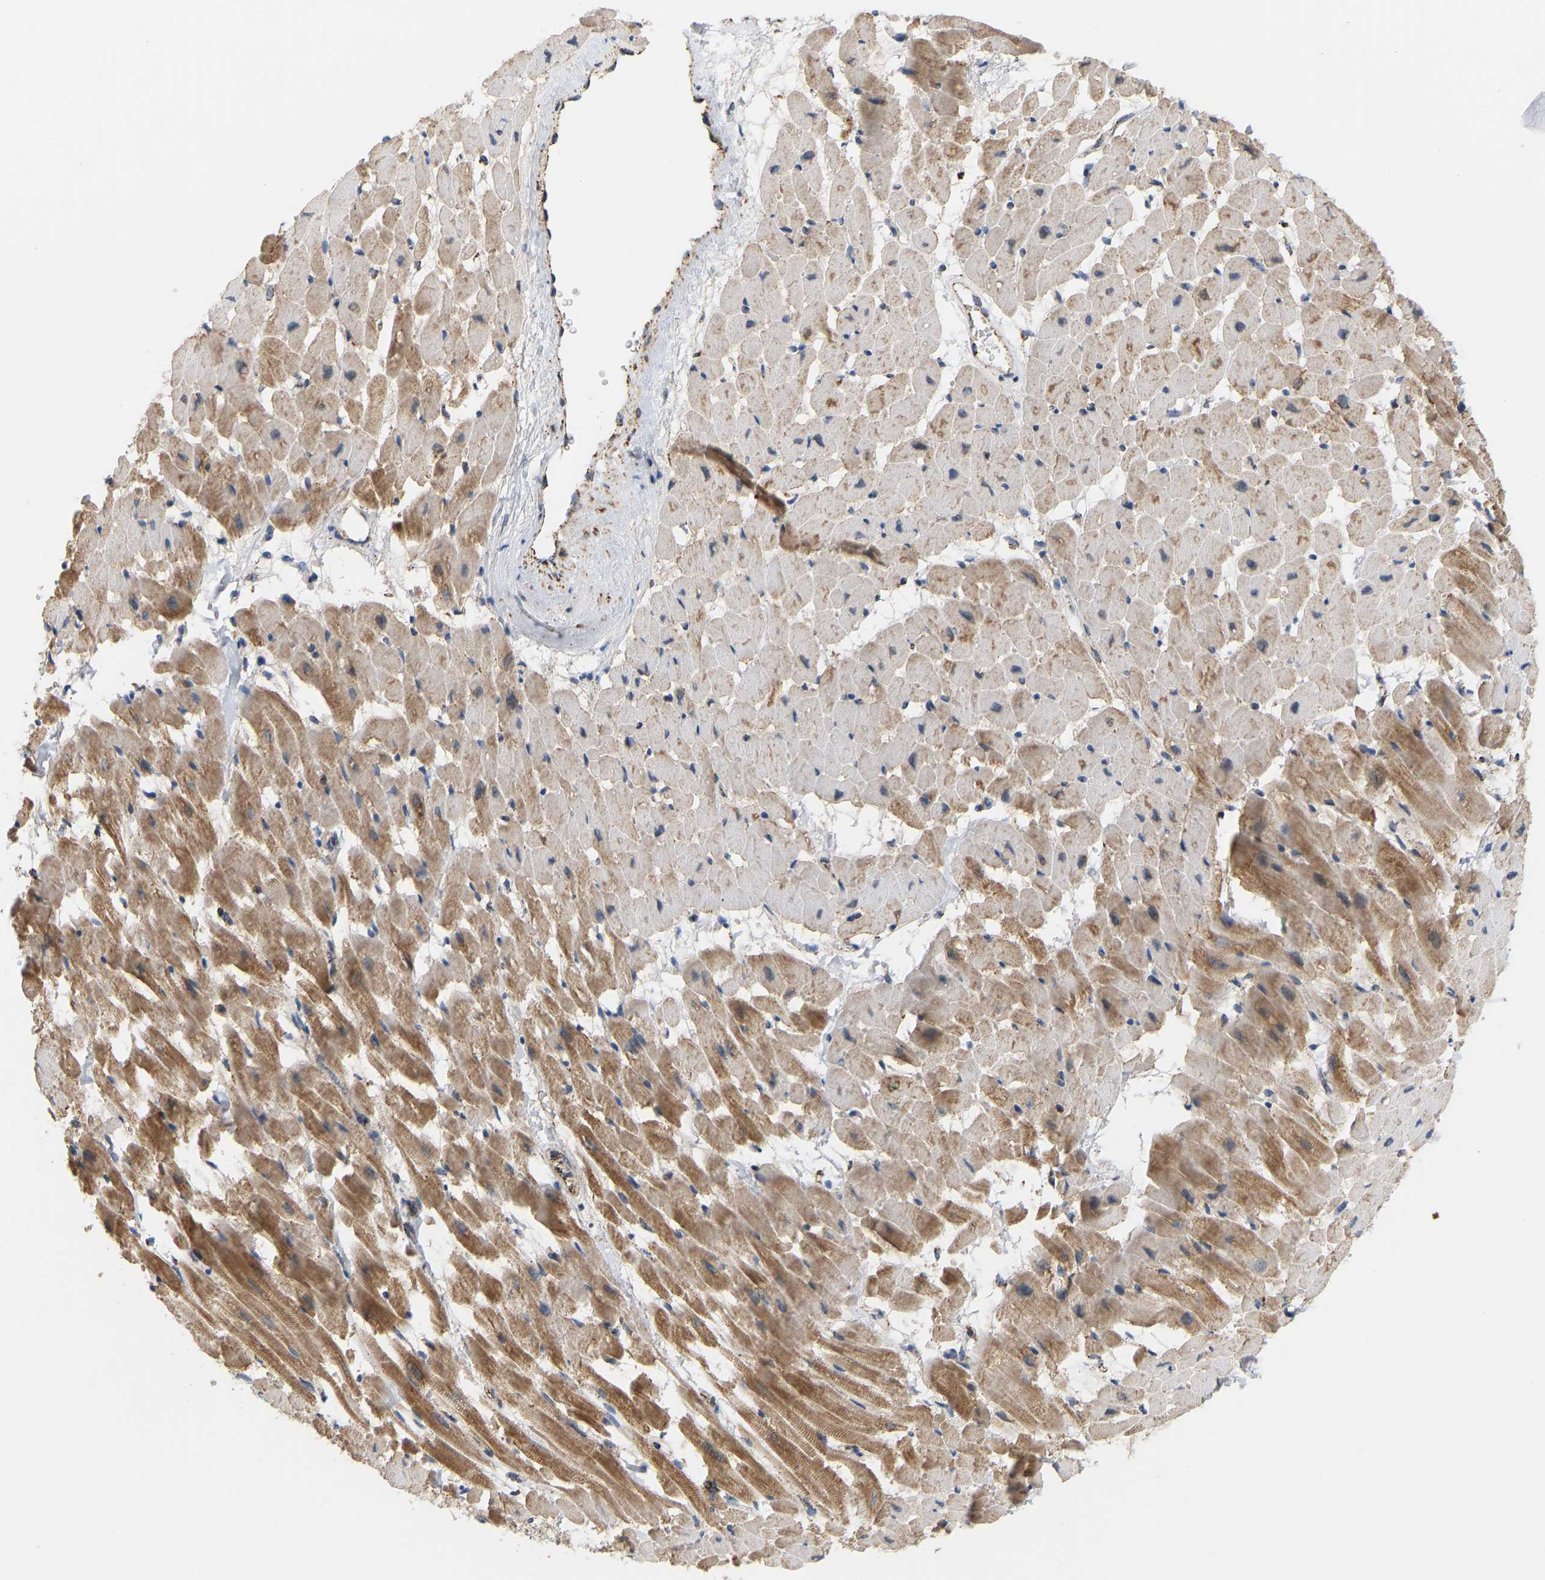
{"staining": {"intensity": "moderate", "quantity": ">75%", "location": "cytoplasmic/membranous"}, "tissue": "heart muscle", "cell_type": "Cardiomyocytes", "image_type": "normal", "snomed": [{"axis": "morphology", "description": "Normal tissue, NOS"}, {"axis": "topography", "description": "Heart"}], "caption": "Immunohistochemical staining of normal heart muscle exhibits medium levels of moderate cytoplasmic/membranous positivity in approximately >75% of cardiomyocytes. (Stains: DAB in brown, nuclei in blue, Microscopy: brightfield microscopy at high magnification).", "gene": "GPSM2", "patient": {"sex": "male", "age": 45}}